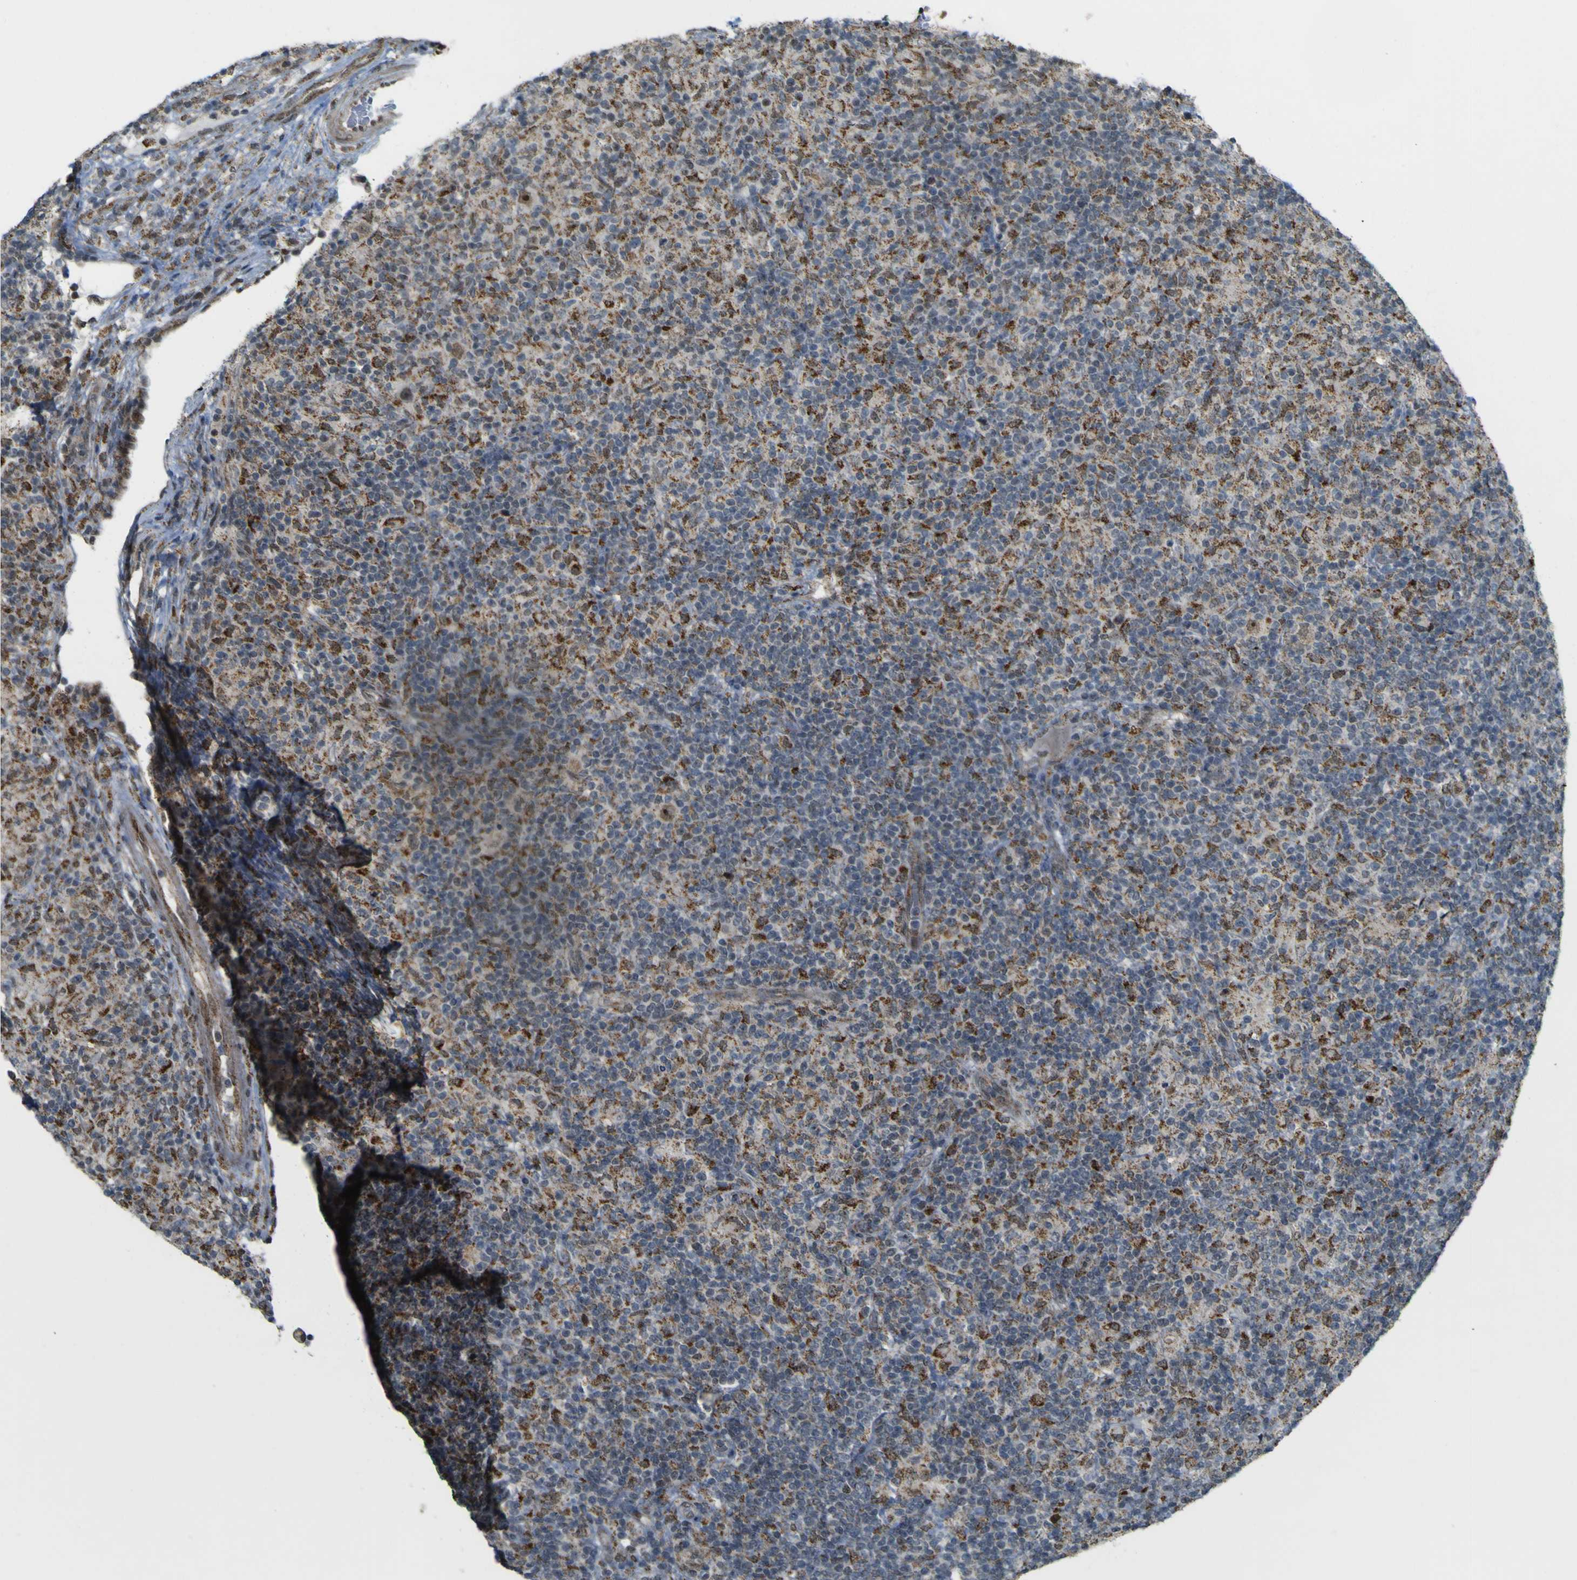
{"staining": {"intensity": "moderate", "quantity": ">75%", "location": "cytoplasmic/membranous,nuclear"}, "tissue": "lymphoma", "cell_type": "Tumor cells", "image_type": "cancer", "snomed": [{"axis": "morphology", "description": "Hodgkin's disease, NOS"}, {"axis": "topography", "description": "Lymph node"}], "caption": "The immunohistochemical stain labels moderate cytoplasmic/membranous and nuclear staining in tumor cells of lymphoma tissue.", "gene": "ACBD5", "patient": {"sex": "male", "age": 70}}